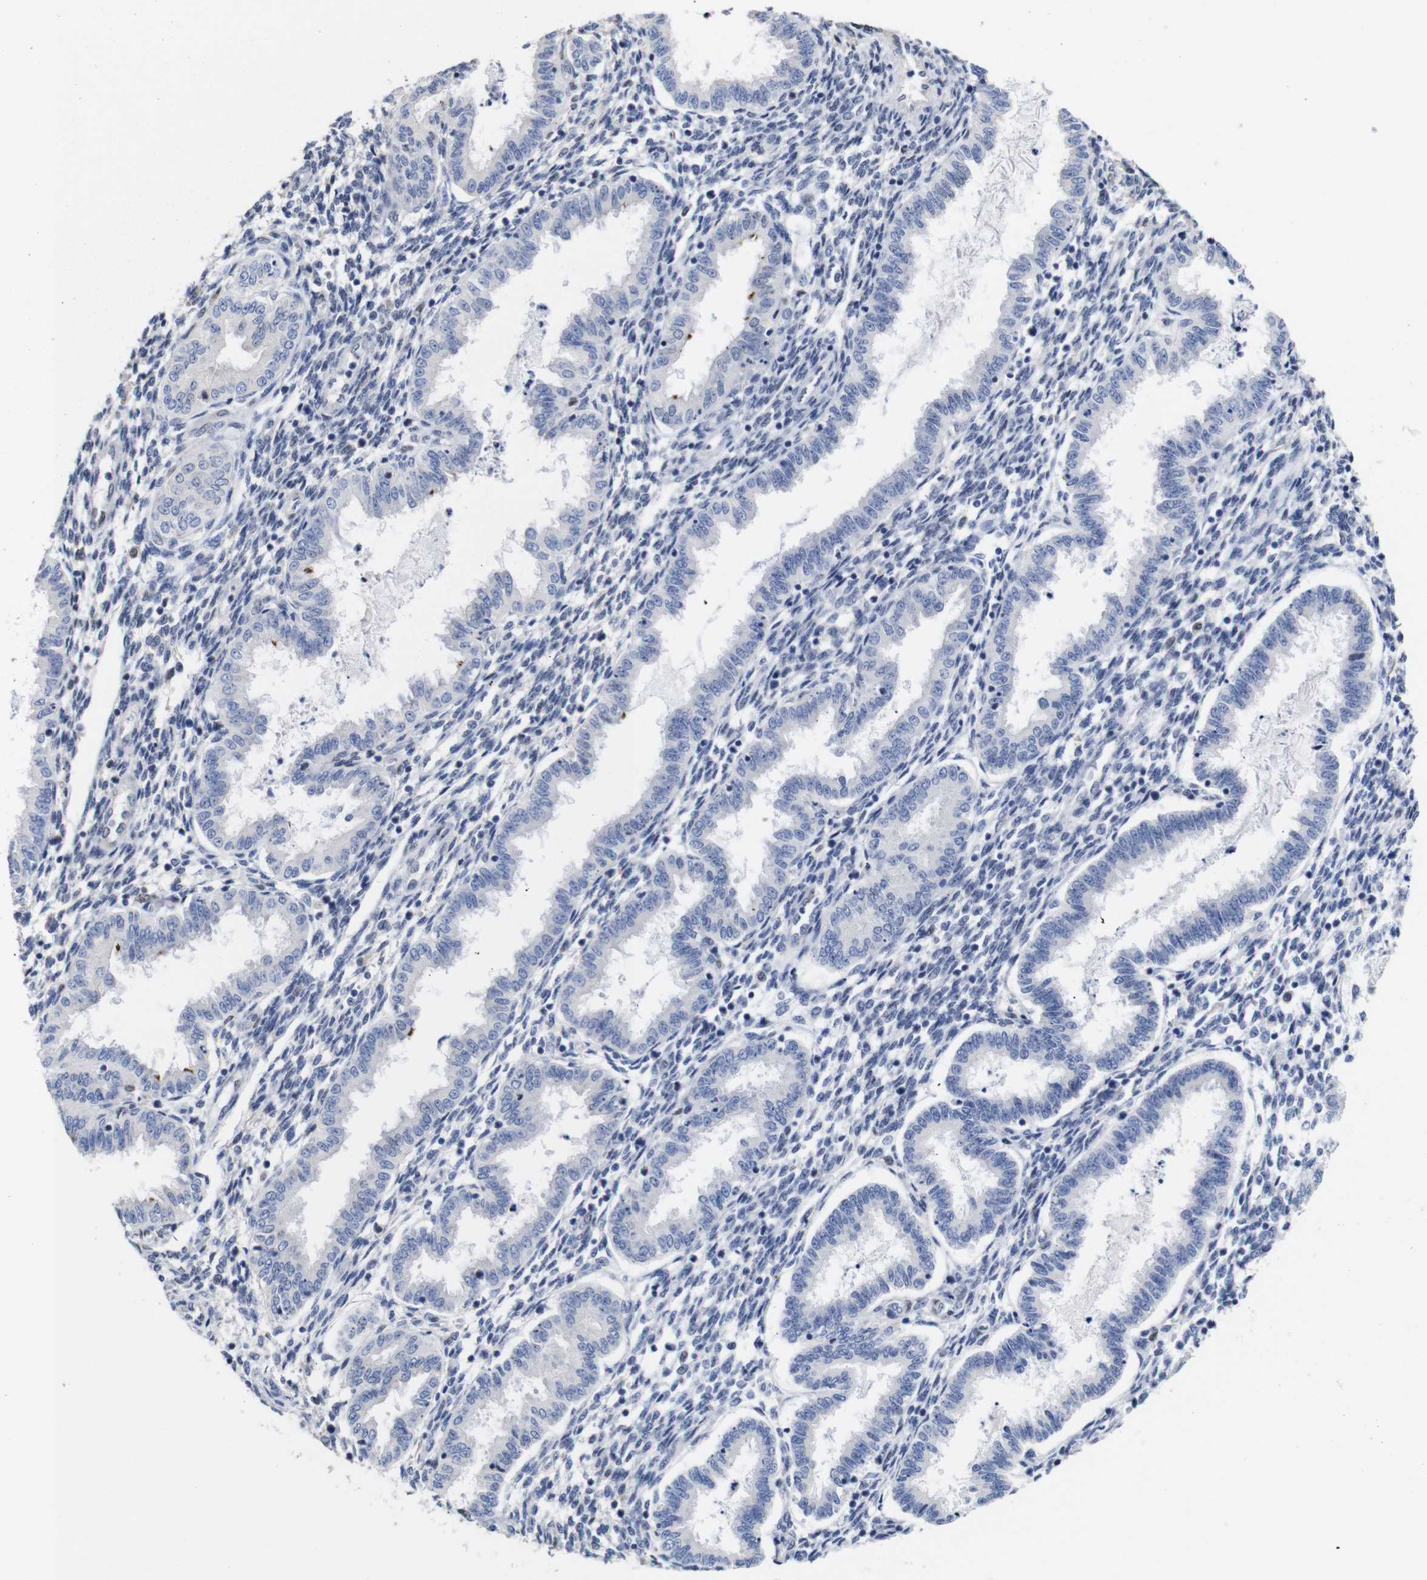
{"staining": {"intensity": "negative", "quantity": "none", "location": "none"}, "tissue": "endometrium", "cell_type": "Cells in endometrial stroma", "image_type": "normal", "snomed": [{"axis": "morphology", "description": "Normal tissue, NOS"}, {"axis": "topography", "description": "Endometrium"}], "caption": "A high-resolution histopathology image shows immunohistochemistry (IHC) staining of benign endometrium, which reveals no significant expression in cells in endometrial stroma. (DAB immunohistochemistry (IHC), high magnification).", "gene": "TCEAL9", "patient": {"sex": "female", "age": 33}}